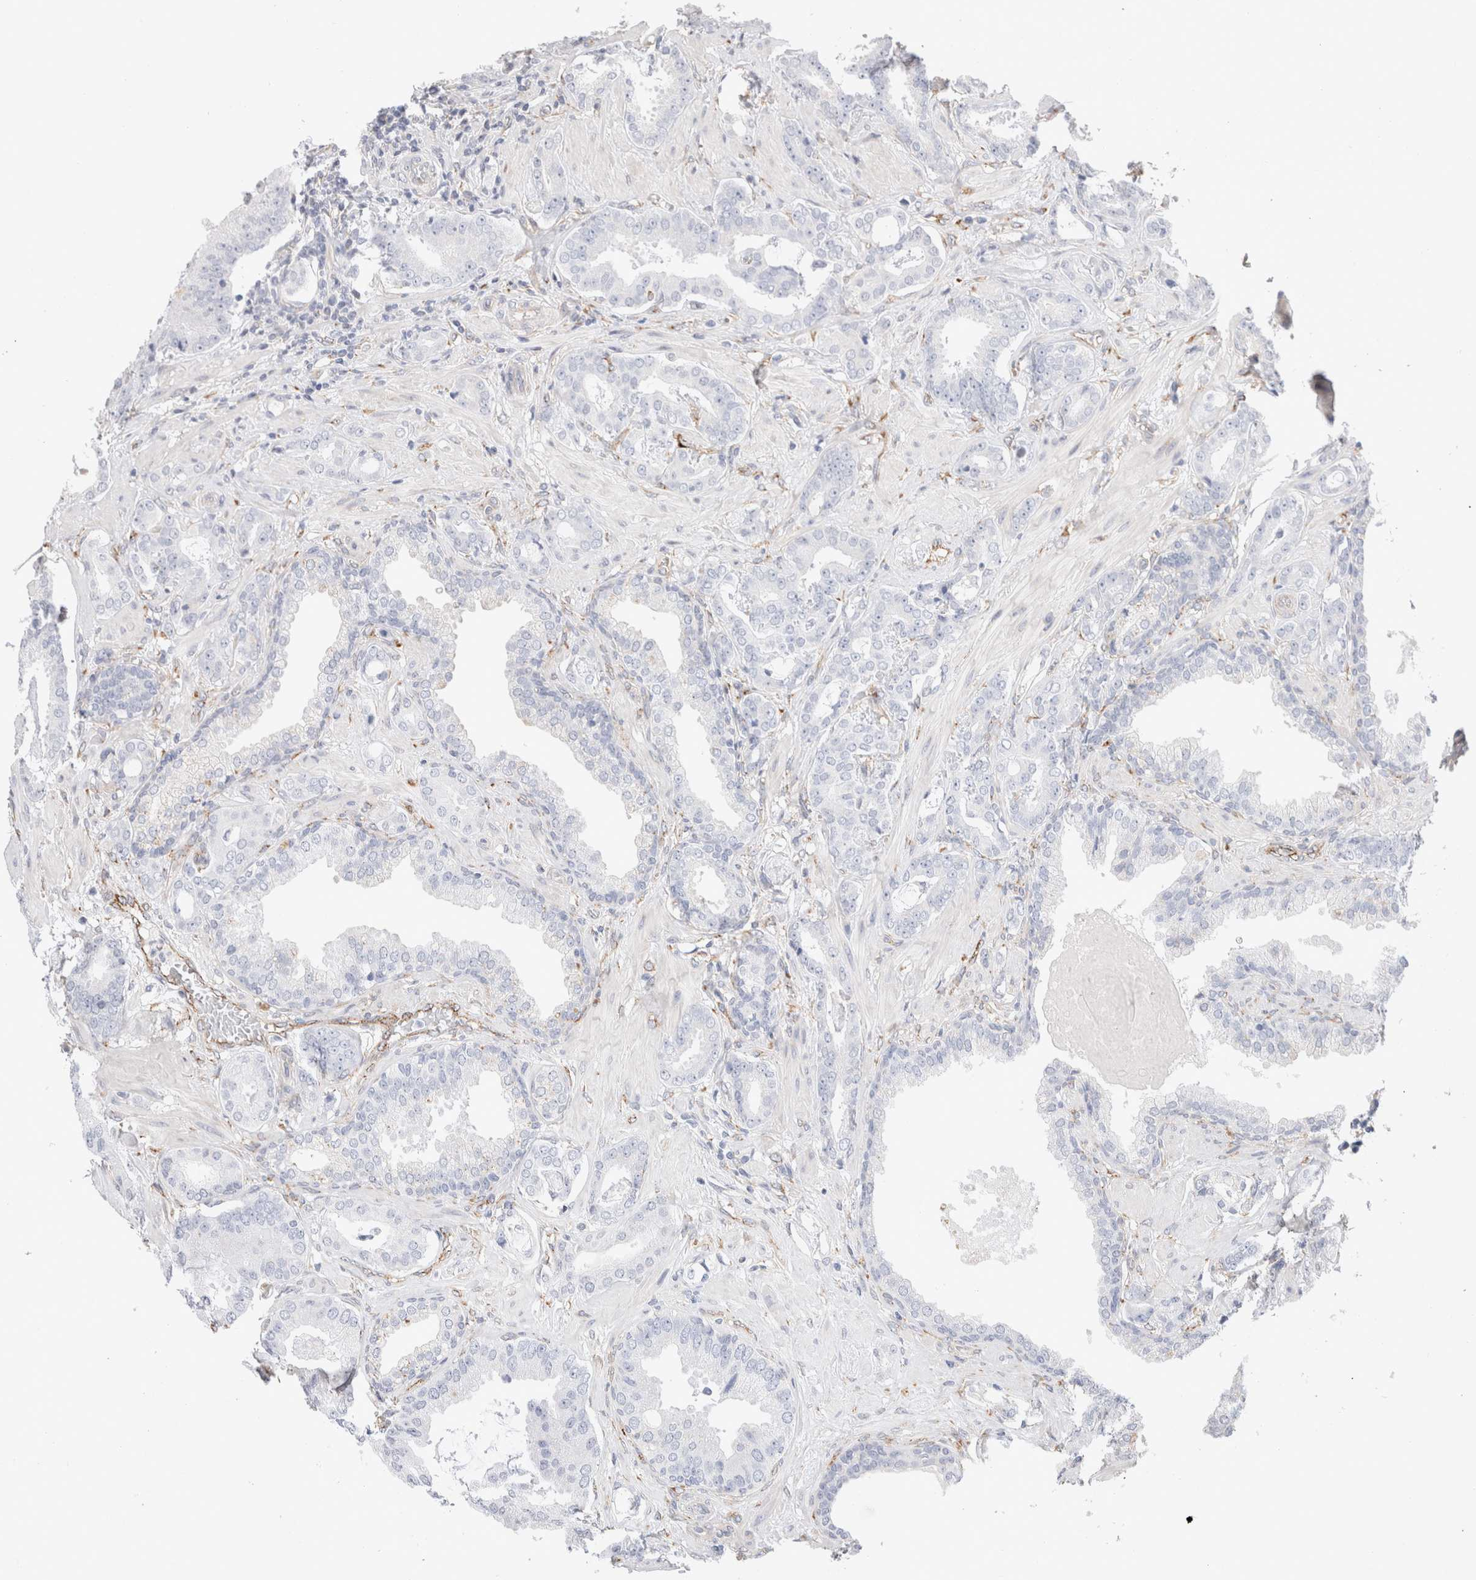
{"staining": {"intensity": "negative", "quantity": "none", "location": "none"}, "tissue": "prostate cancer", "cell_type": "Tumor cells", "image_type": "cancer", "snomed": [{"axis": "morphology", "description": "Adenocarcinoma, Low grade"}, {"axis": "topography", "description": "Prostate"}], "caption": "Immunohistochemistry (IHC) of human adenocarcinoma (low-grade) (prostate) displays no positivity in tumor cells.", "gene": "CNPY4", "patient": {"sex": "male", "age": 53}}